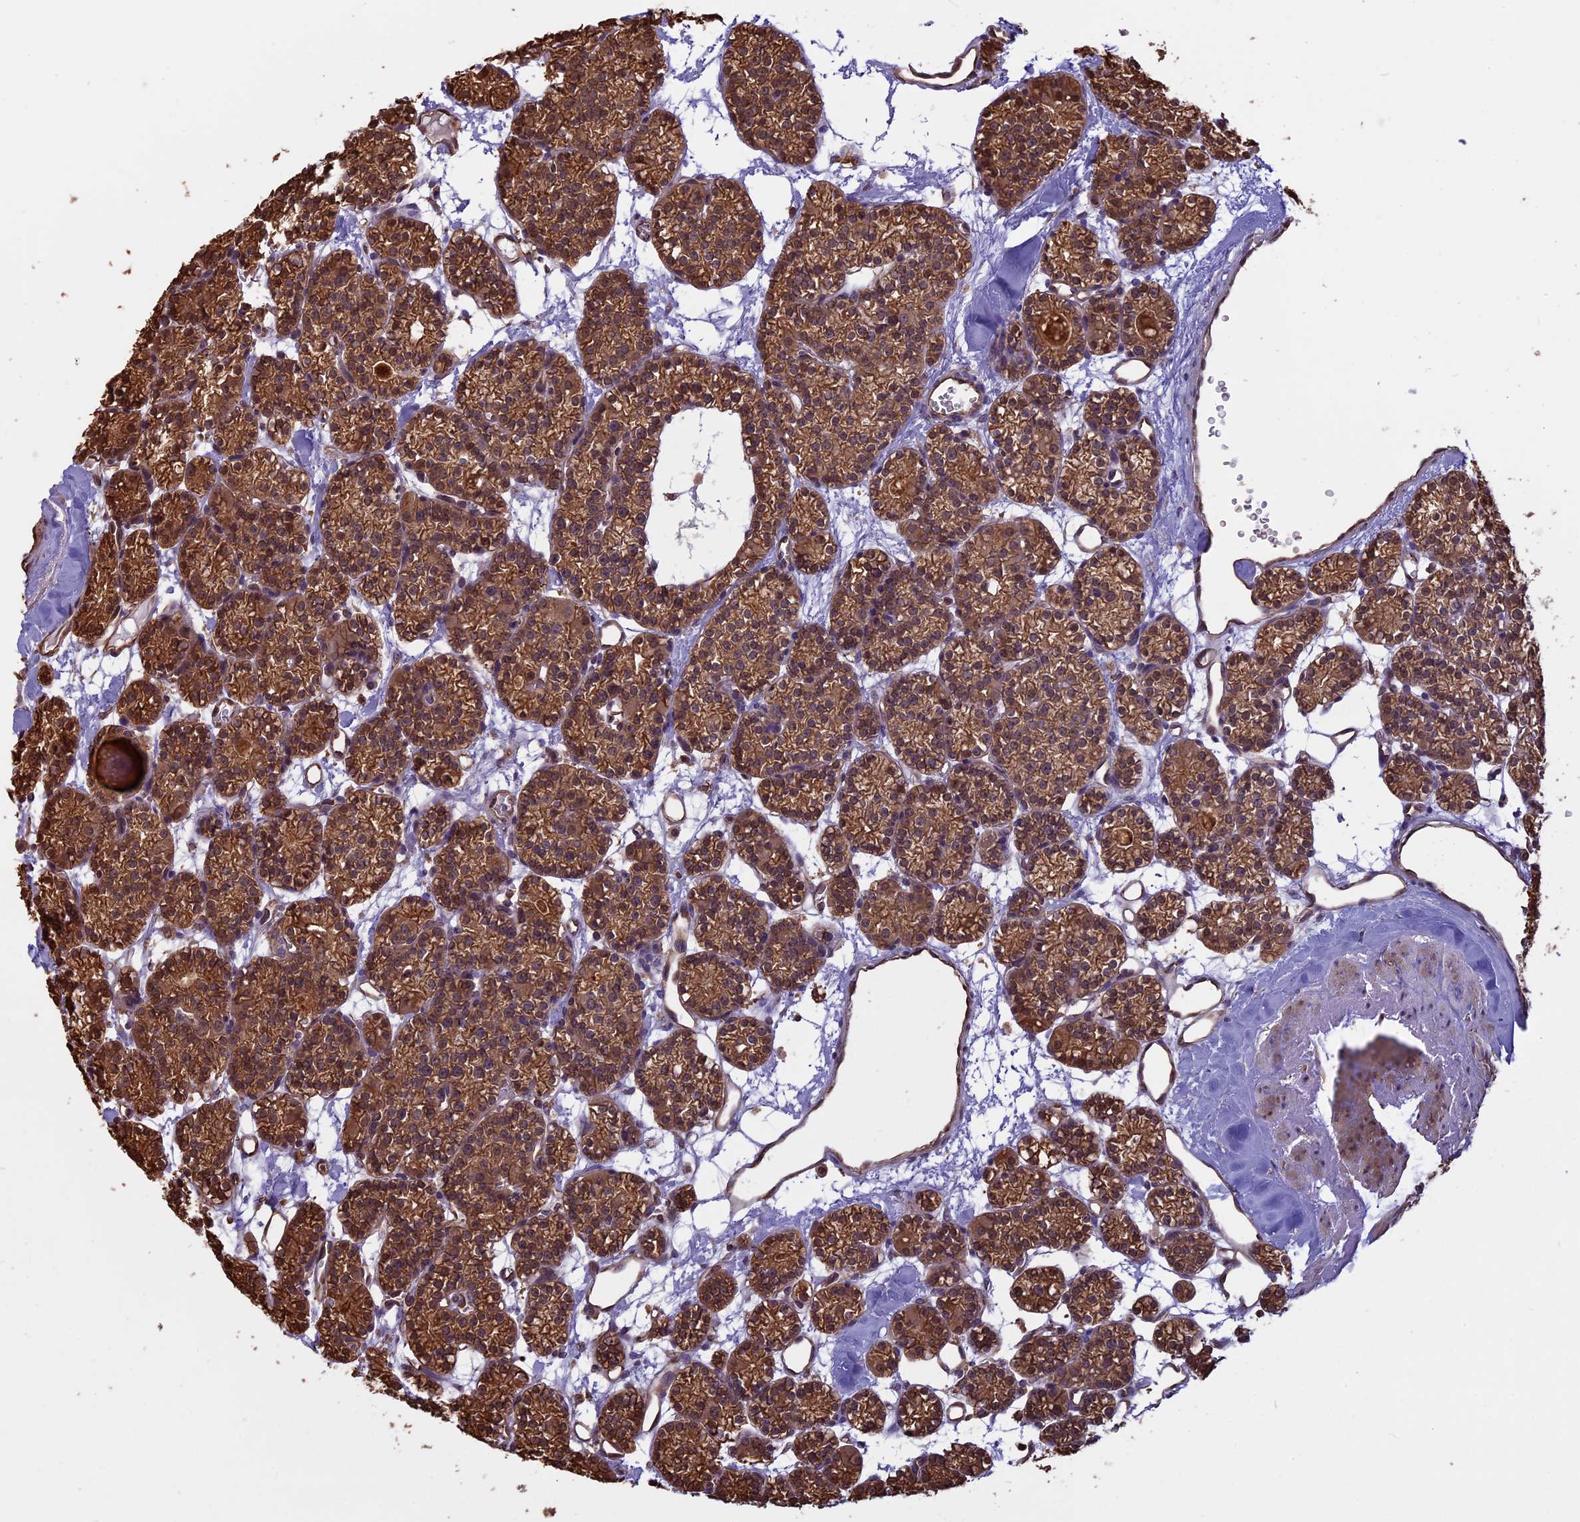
{"staining": {"intensity": "moderate", "quantity": ">75%", "location": "cytoplasmic/membranous"}, "tissue": "parathyroid gland", "cell_type": "Glandular cells", "image_type": "normal", "snomed": [{"axis": "morphology", "description": "Normal tissue, NOS"}, {"axis": "topography", "description": "Parathyroid gland"}], "caption": "Parathyroid gland stained with DAB immunohistochemistry (IHC) displays medium levels of moderate cytoplasmic/membranous positivity in approximately >75% of glandular cells. (DAB (3,3'-diaminobenzidine) = brown stain, brightfield microscopy at high magnification).", "gene": "CHMP2A", "patient": {"sex": "female", "age": 64}}